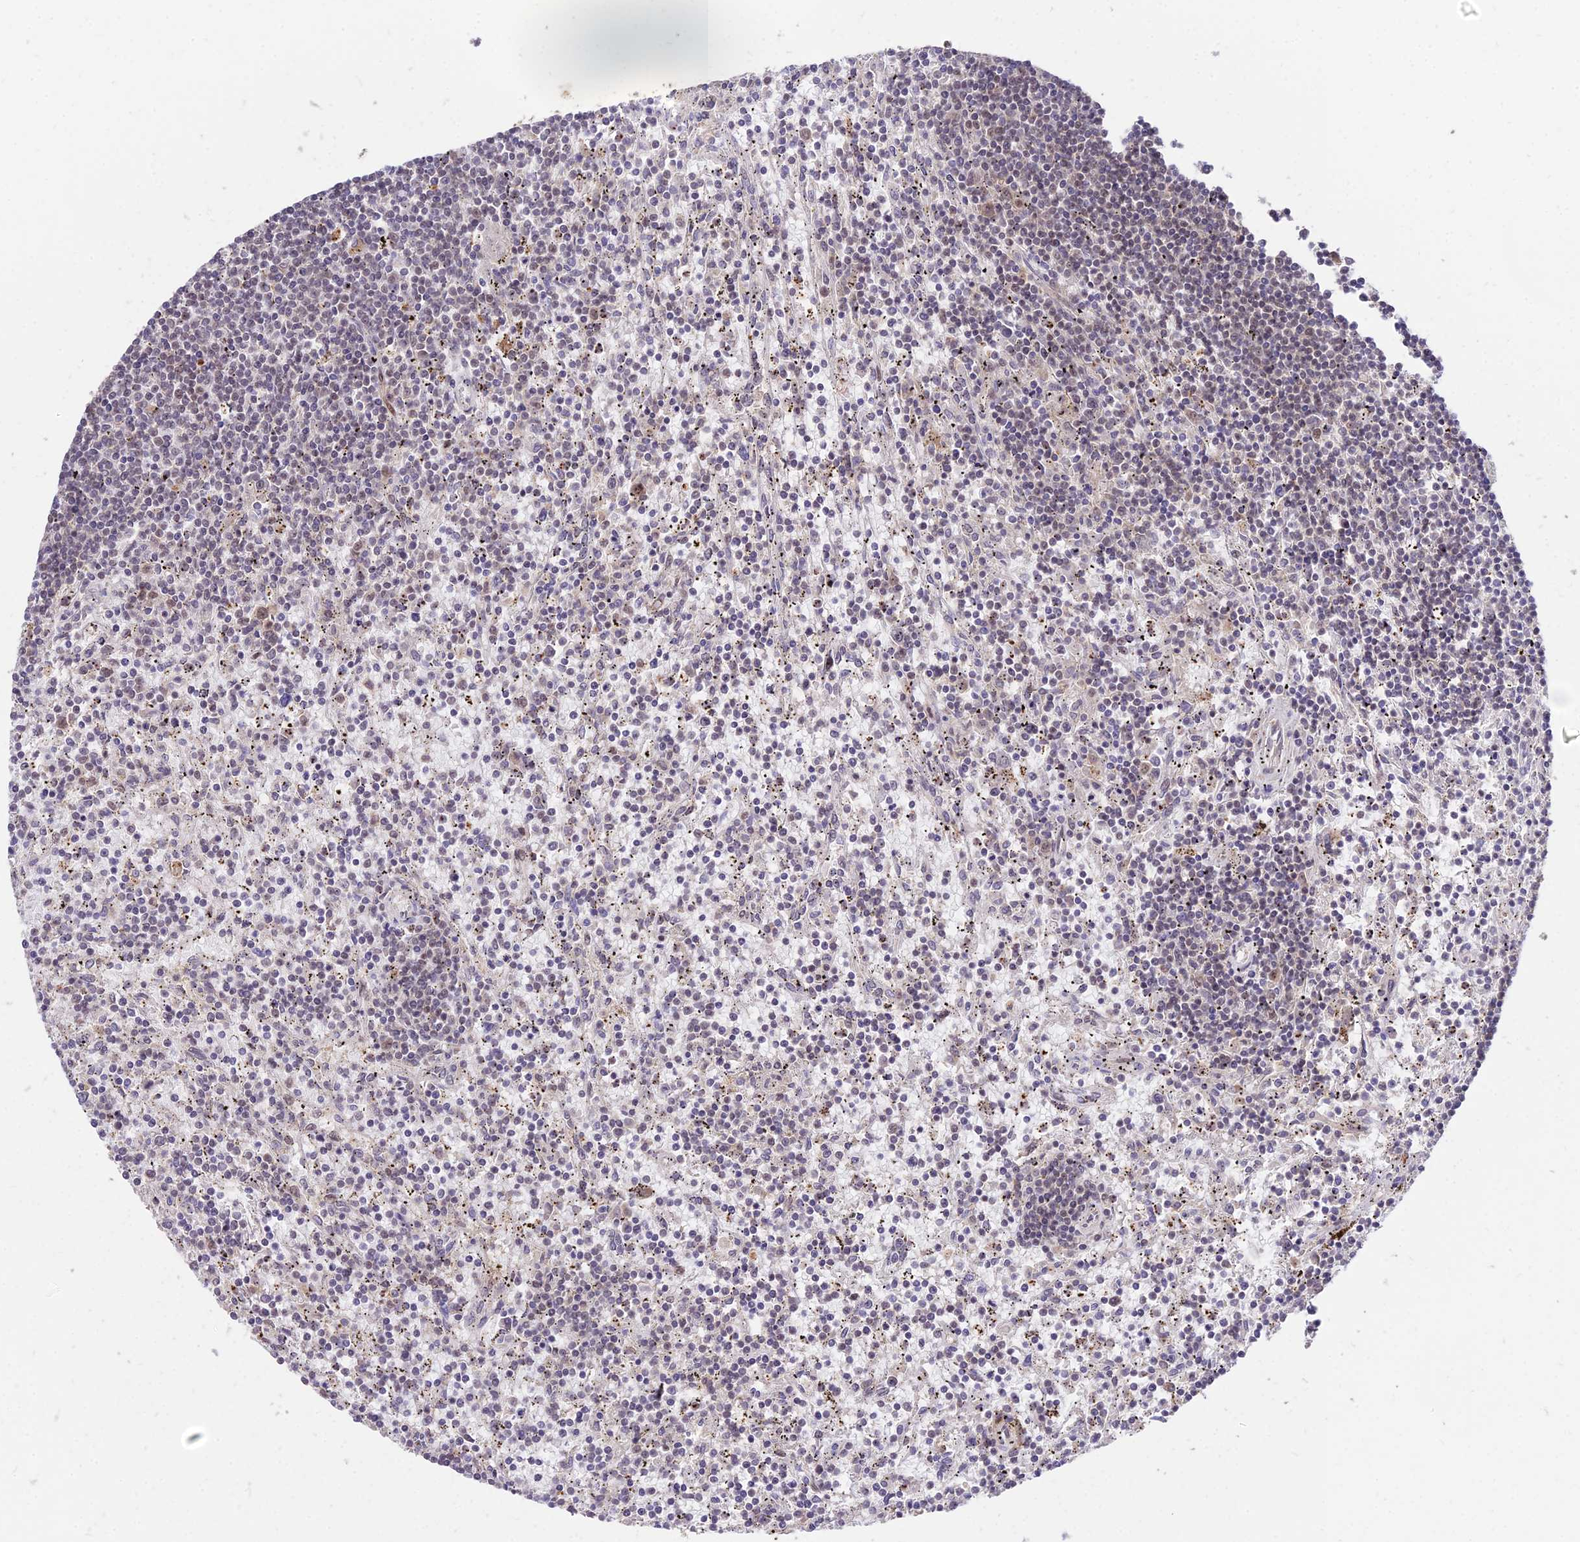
{"staining": {"intensity": "weak", "quantity": "<25%", "location": "nuclear"}, "tissue": "lymphoma", "cell_type": "Tumor cells", "image_type": "cancer", "snomed": [{"axis": "morphology", "description": "Malignant lymphoma, non-Hodgkin's type, Low grade"}, {"axis": "topography", "description": "Spleen"}], "caption": "IHC histopathology image of neoplastic tissue: human malignant lymphoma, non-Hodgkin's type (low-grade) stained with DAB displays no significant protein positivity in tumor cells.", "gene": "ZNF85", "patient": {"sex": "male", "age": 76}}